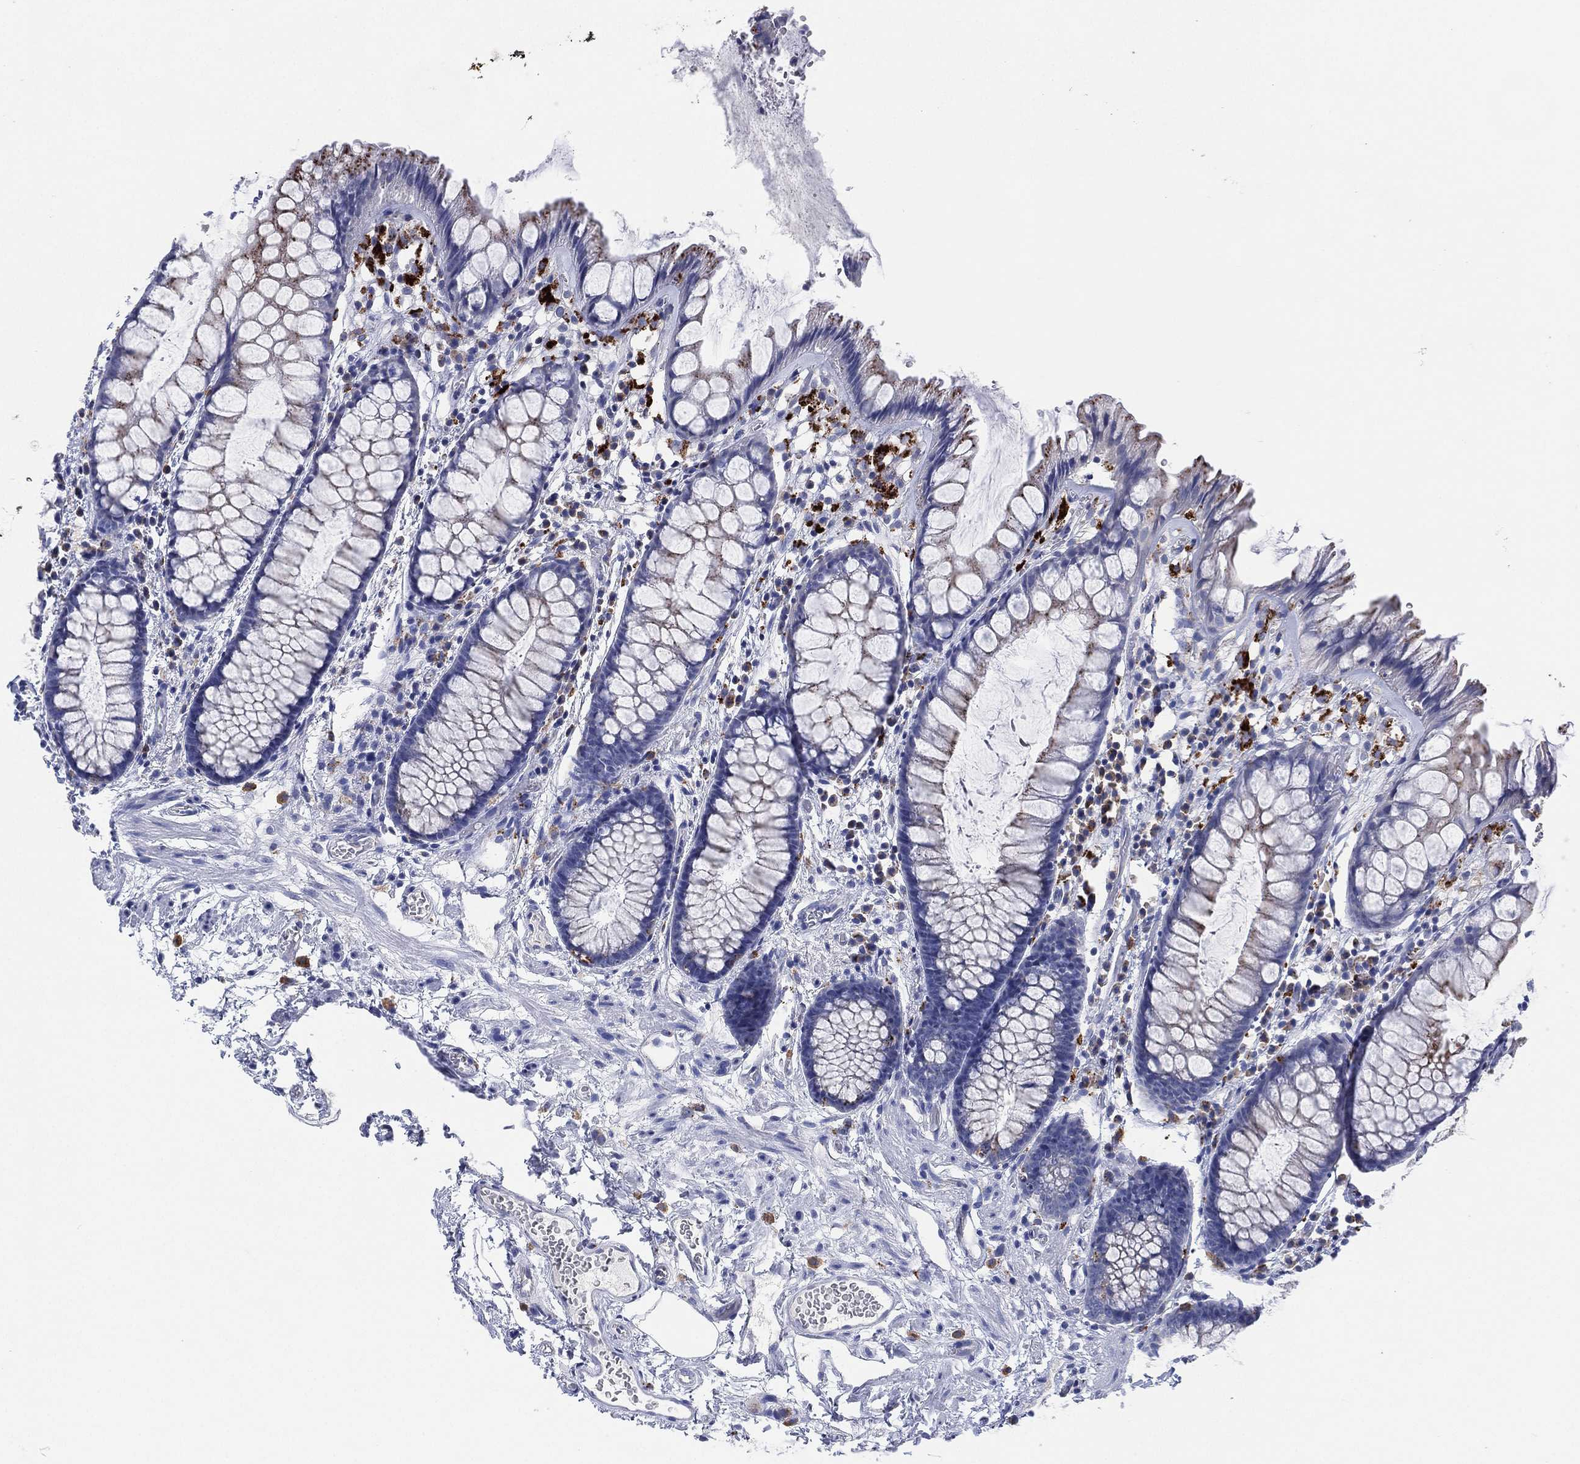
{"staining": {"intensity": "negative", "quantity": "none", "location": "none"}, "tissue": "rectum", "cell_type": "Glandular cells", "image_type": "normal", "snomed": [{"axis": "morphology", "description": "Normal tissue, NOS"}, {"axis": "topography", "description": "Rectum"}], "caption": "A micrograph of human rectum is negative for staining in glandular cells. (DAB IHC, high magnification).", "gene": "GALNS", "patient": {"sex": "female", "age": 62}}